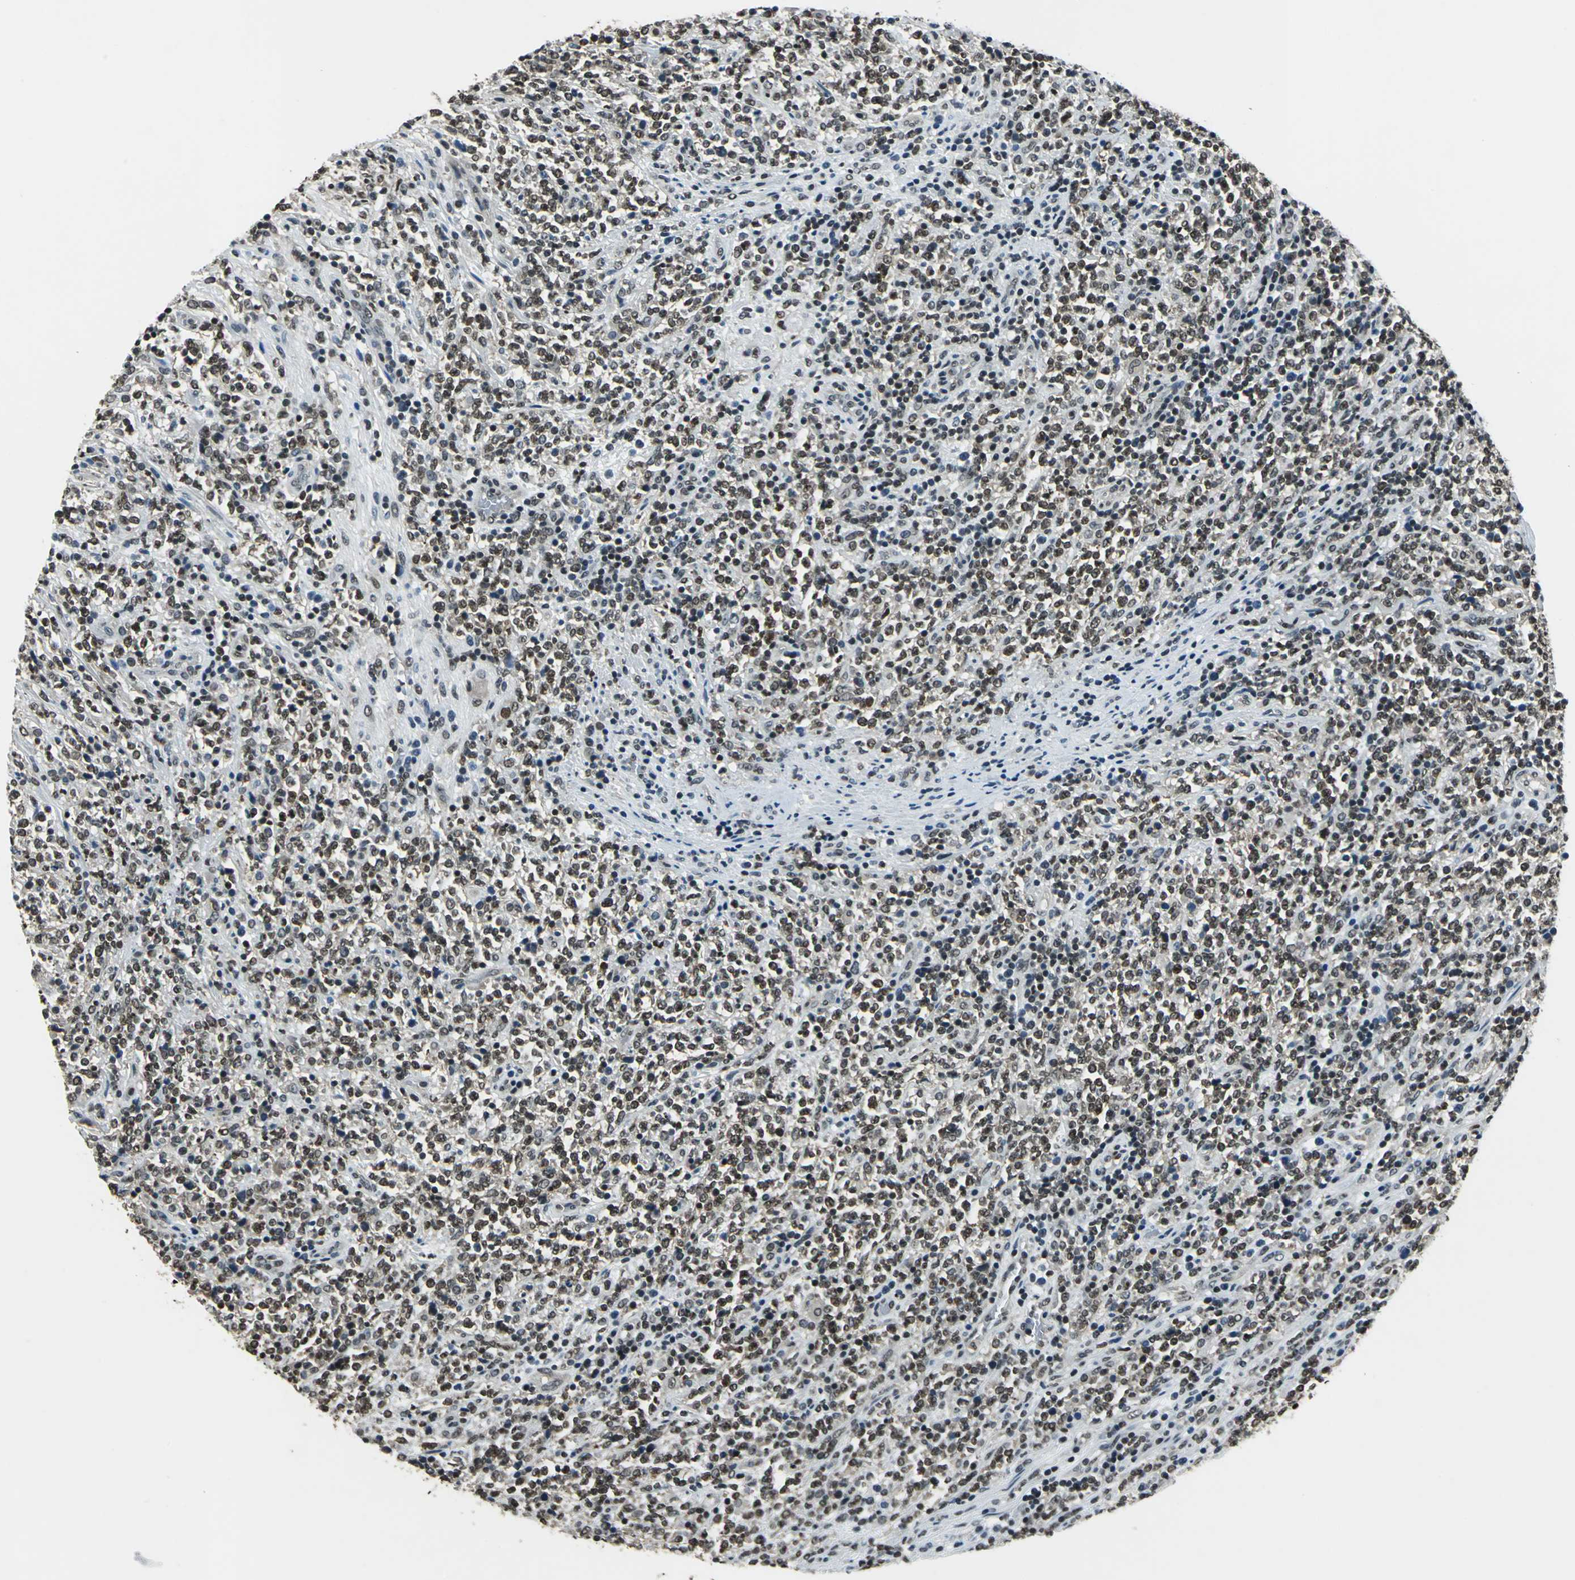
{"staining": {"intensity": "strong", "quantity": ">75%", "location": "nuclear"}, "tissue": "lymphoma", "cell_type": "Tumor cells", "image_type": "cancer", "snomed": [{"axis": "morphology", "description": "Malignant lymphoma, non-Hodgkin's type, High grade"}, {"axis": "topography", "description": "Soft tissue"}], "caption": "Protein staining by immunohistochemistry displays strong nuclear expression in approximately >75% of tumor cells in lymphoma.", "gene": "RBM14", "patient": {"sex": "male", "age": 18}}